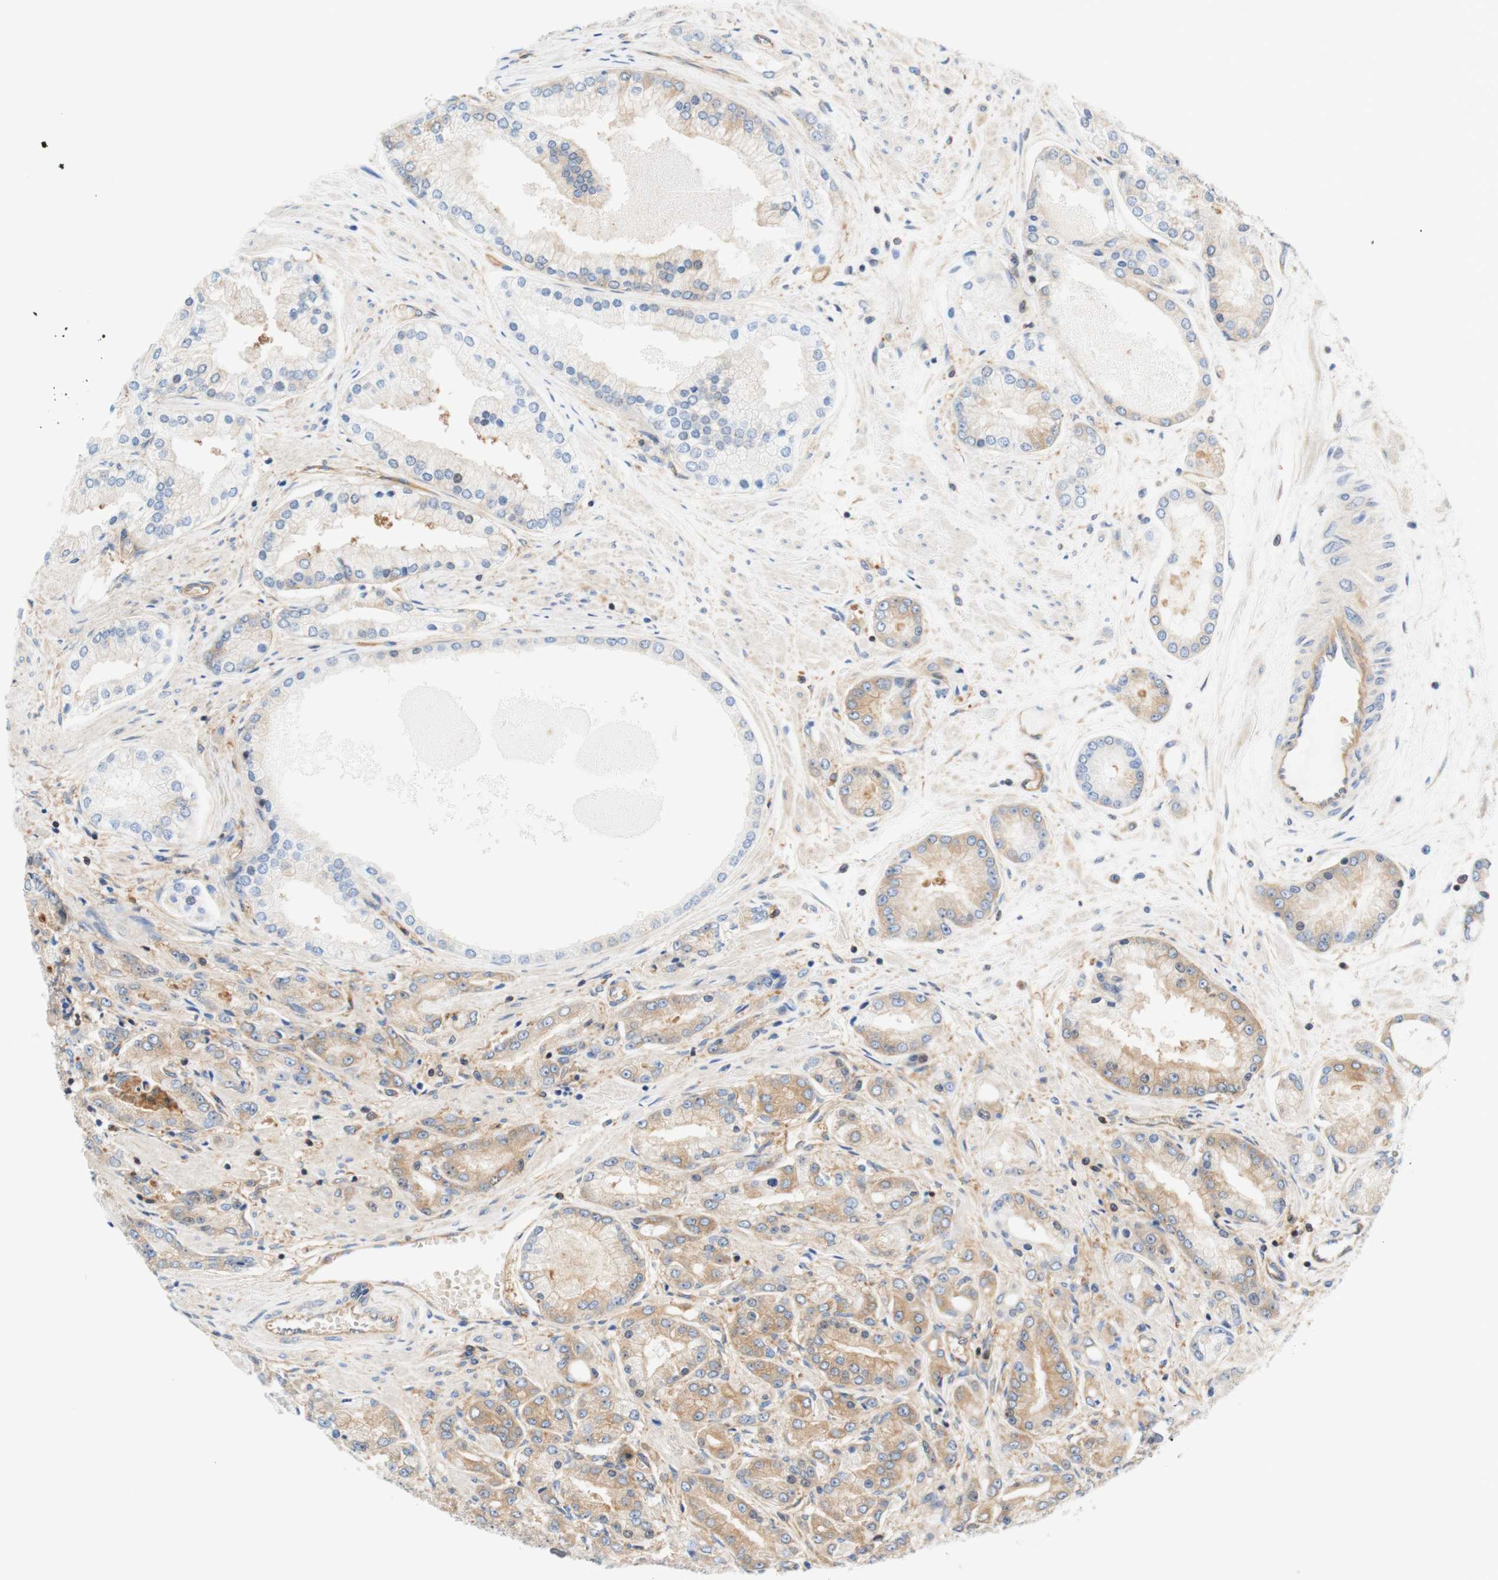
{"staining": {"intensity": "weak", "quantity": "25%-75%", "location": "cytoplasmic/membranous"}, "tissue": "prostate cancer", "cell_type": "Tumor cells", "image_type": "cancer", "snomed": [{"axis": "morphology", "description": "Adenocarcinoma, High grade"}, {"axis": "topography", "description": "Prostate"}], "caption": "Immunohistochemical staining of human prostate cancer (high-grade adenocarcinoma) demonstrates weak cytoplasmic/membranous protein positivity in approximately 25%-75% of tumor cells. The protein is shown in brown color, while the nuclei are stained blue.", "gene": "STOM", "patient": {"sex": "male", "age": 59}}